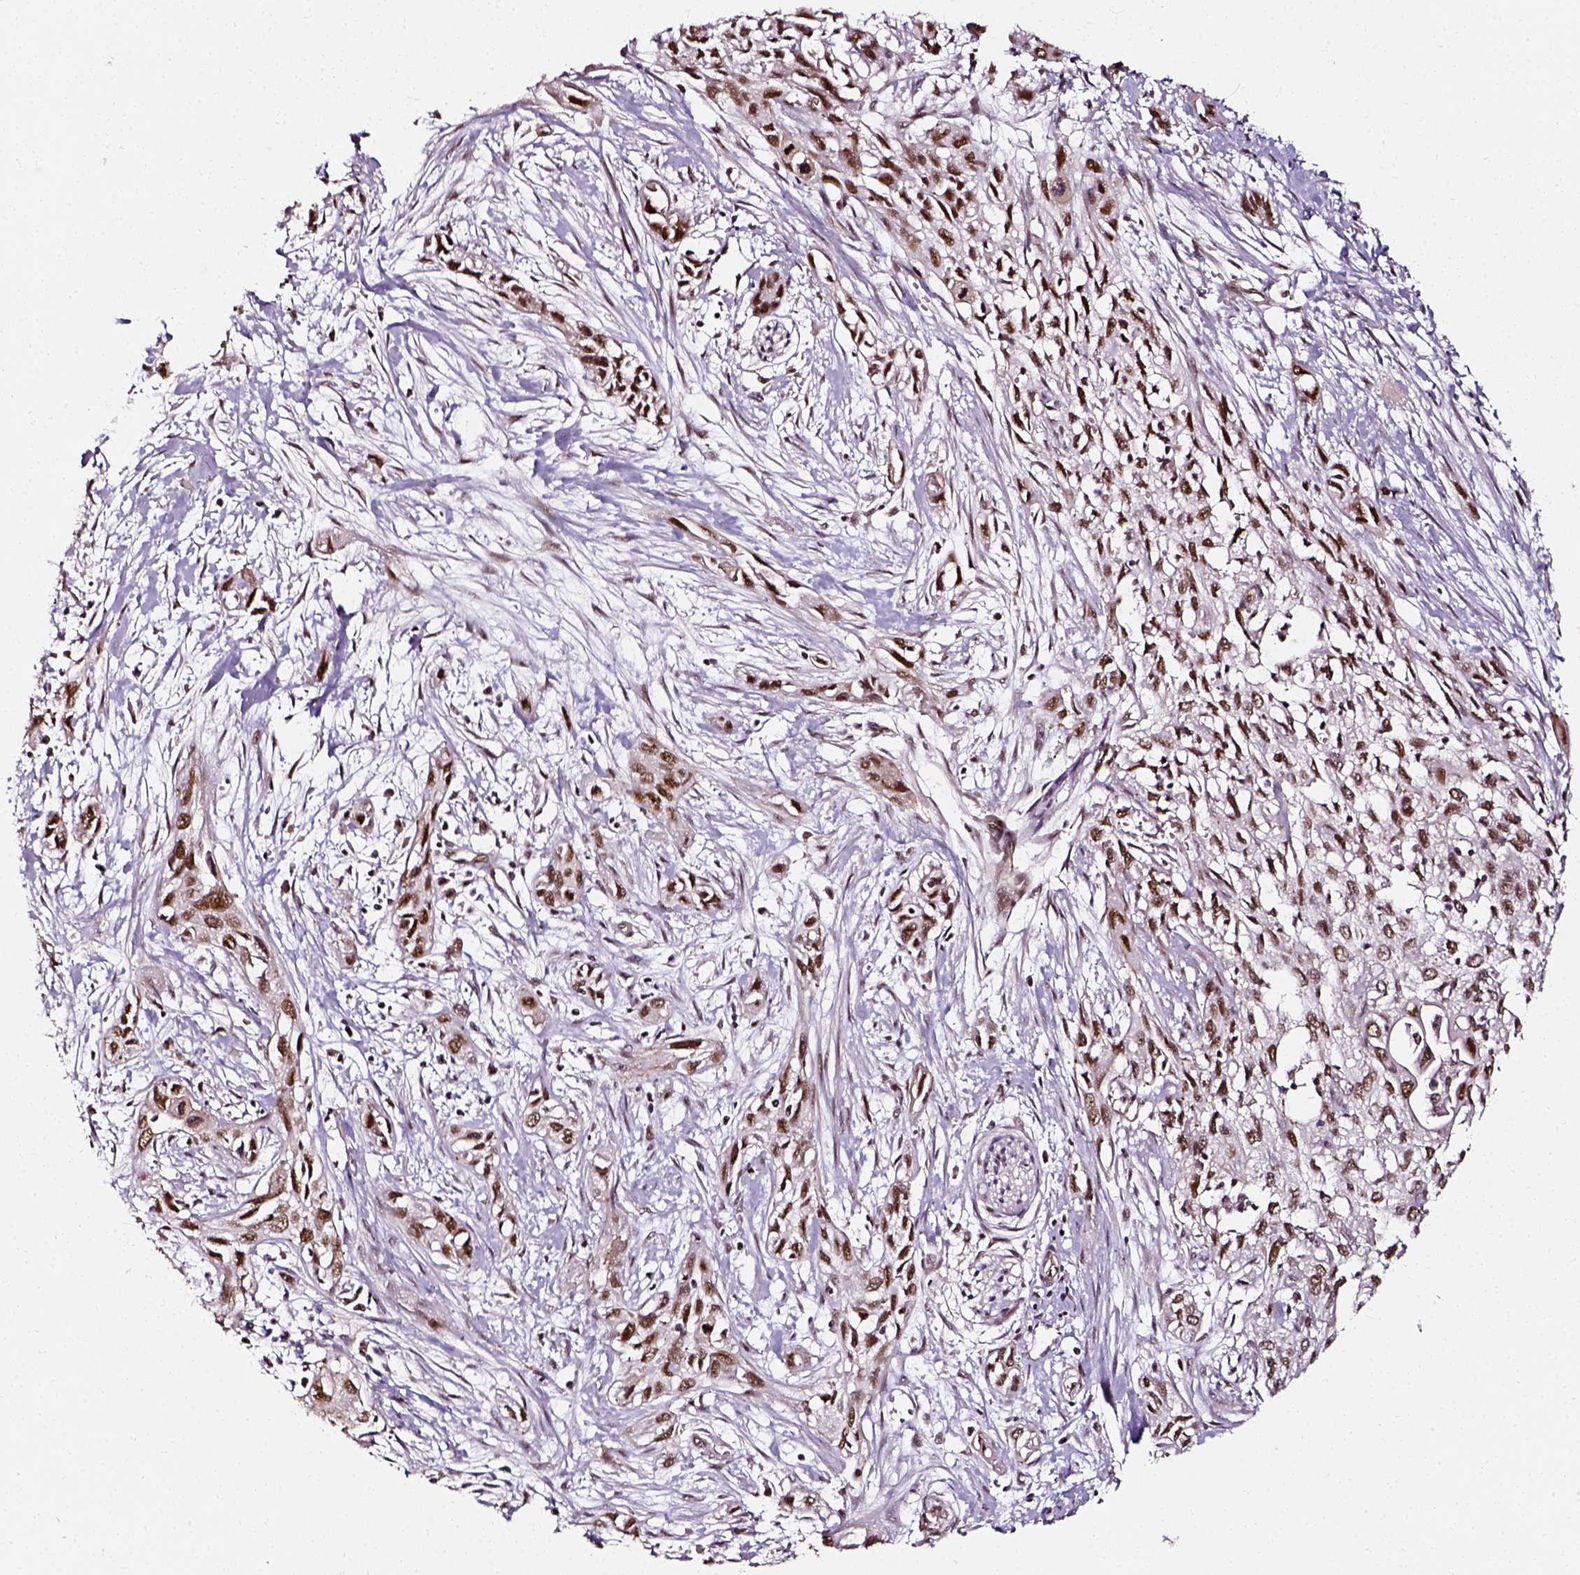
{"staining": {"intensity": "moderate", "quantity": "25%-75%", "location": "nuclear"}, "tissue": "pancreatic cancer", "cell_type": "Tumor cells", "image_type": "cancer", "snomed": [{"axis": "morphology", "description": "Adenocarcinoma, NOS"}, {"axis": "topography", "description": "Pancreas"}], "caption": "Immunohistochemistry (IHC) of pancreatic cancer reveals medium levels of moderate nuclear positivity in about 25%-75% of tumor cells. The protein is stained brown, and the nuclei are stained in blue (DAB (3,3'-diaminobenzidine) IHC with brightfield microscopy, high magnification).", "gene": "NACC1", "patient": {"sex": "female", "age": 55}}